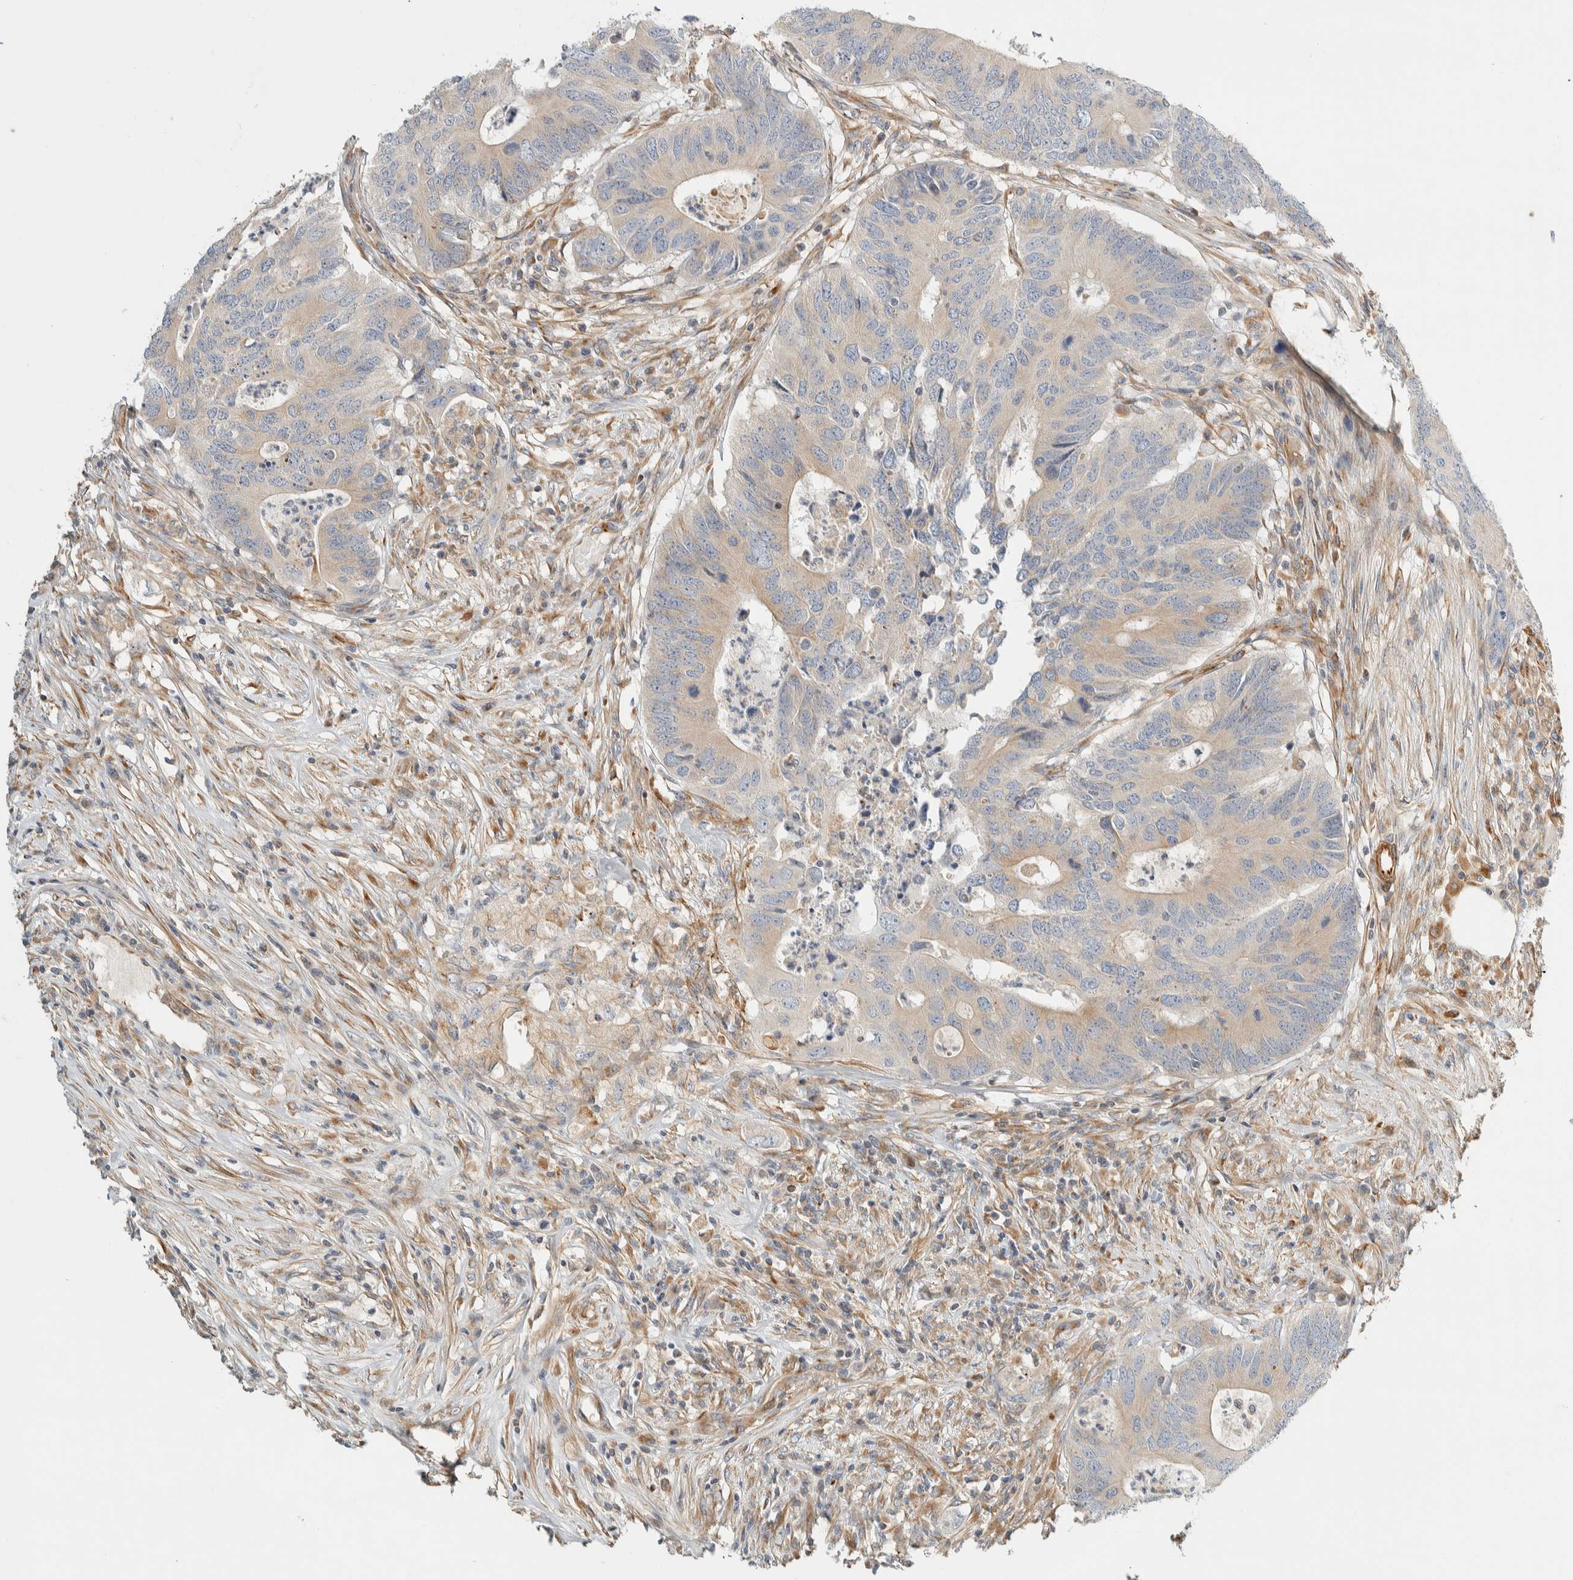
{"staining": {"intensity": "weak", "quantity": ">75%", "location": "cytoplasmic/membranous"}, "tissue": "colorectal cancer", "cell_type": "Tumor cells", "image_type": "cancer", "snomed": [{"axis": "morphology", "description": "Adenocarcinoma, NOS"}, {"axis": "topography", "description": "Colon"}], "caption": "DAB immunohistochemical staining of colorectal cancer exhibits weak cytoplasmic/membranous protein staining in about >75% of tumor cells.", "gene": "CDR2", "patient": {"sex": "male", "age": 71}}